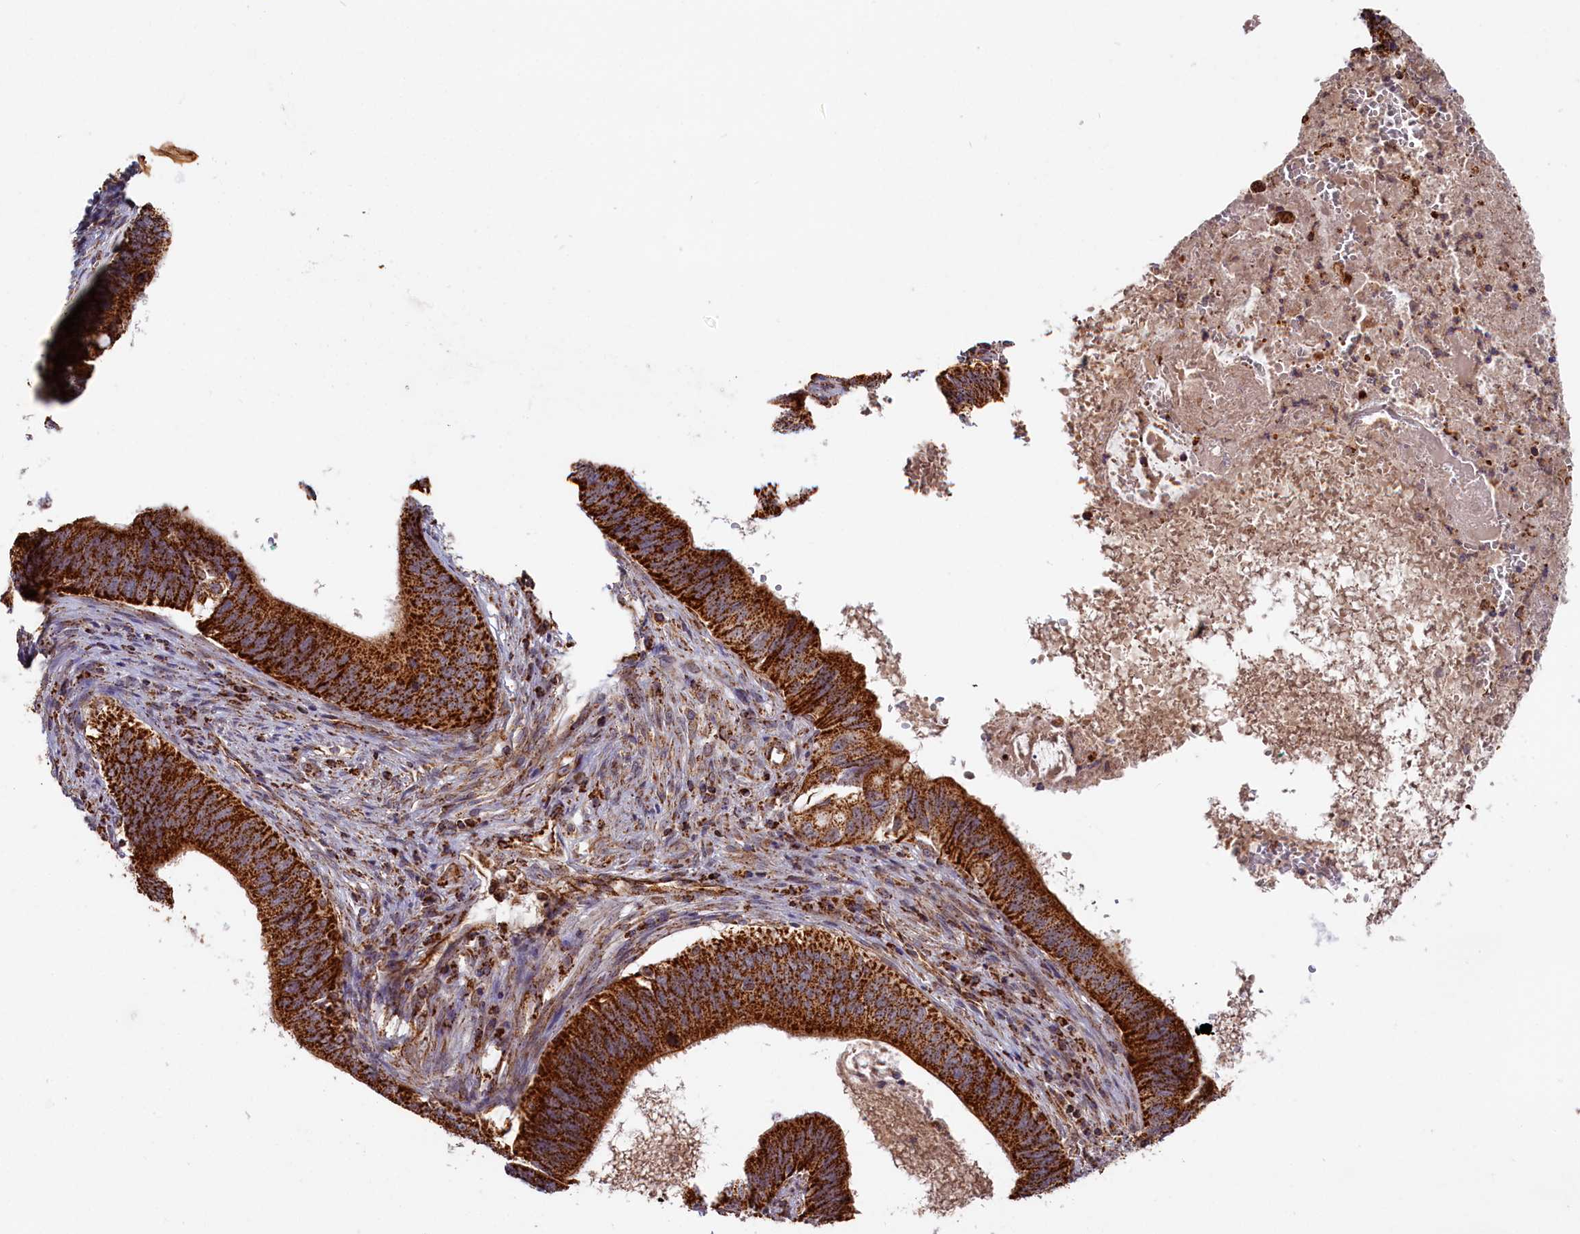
{"staining": {"intensity": "strong", "quantity": ">75%", "location": "cytoplasmic/membranous"}, "tissue": "cervical cancer", "cell_type": "Tumor cells", "image_type": "cancer", "snomed": [{"axis": "morphology", "description": "Adenocarcinoma, NOS"}, {"axis": "topography", "description": "Cervix"}], "caption": "A photomicrograph of cervical cancer stained for a protein shows strong cytoplasmic/membranous brown staining in tumor cells.", "gene": "MACROD1", "patient": {"sex": "female", "age": 42}}